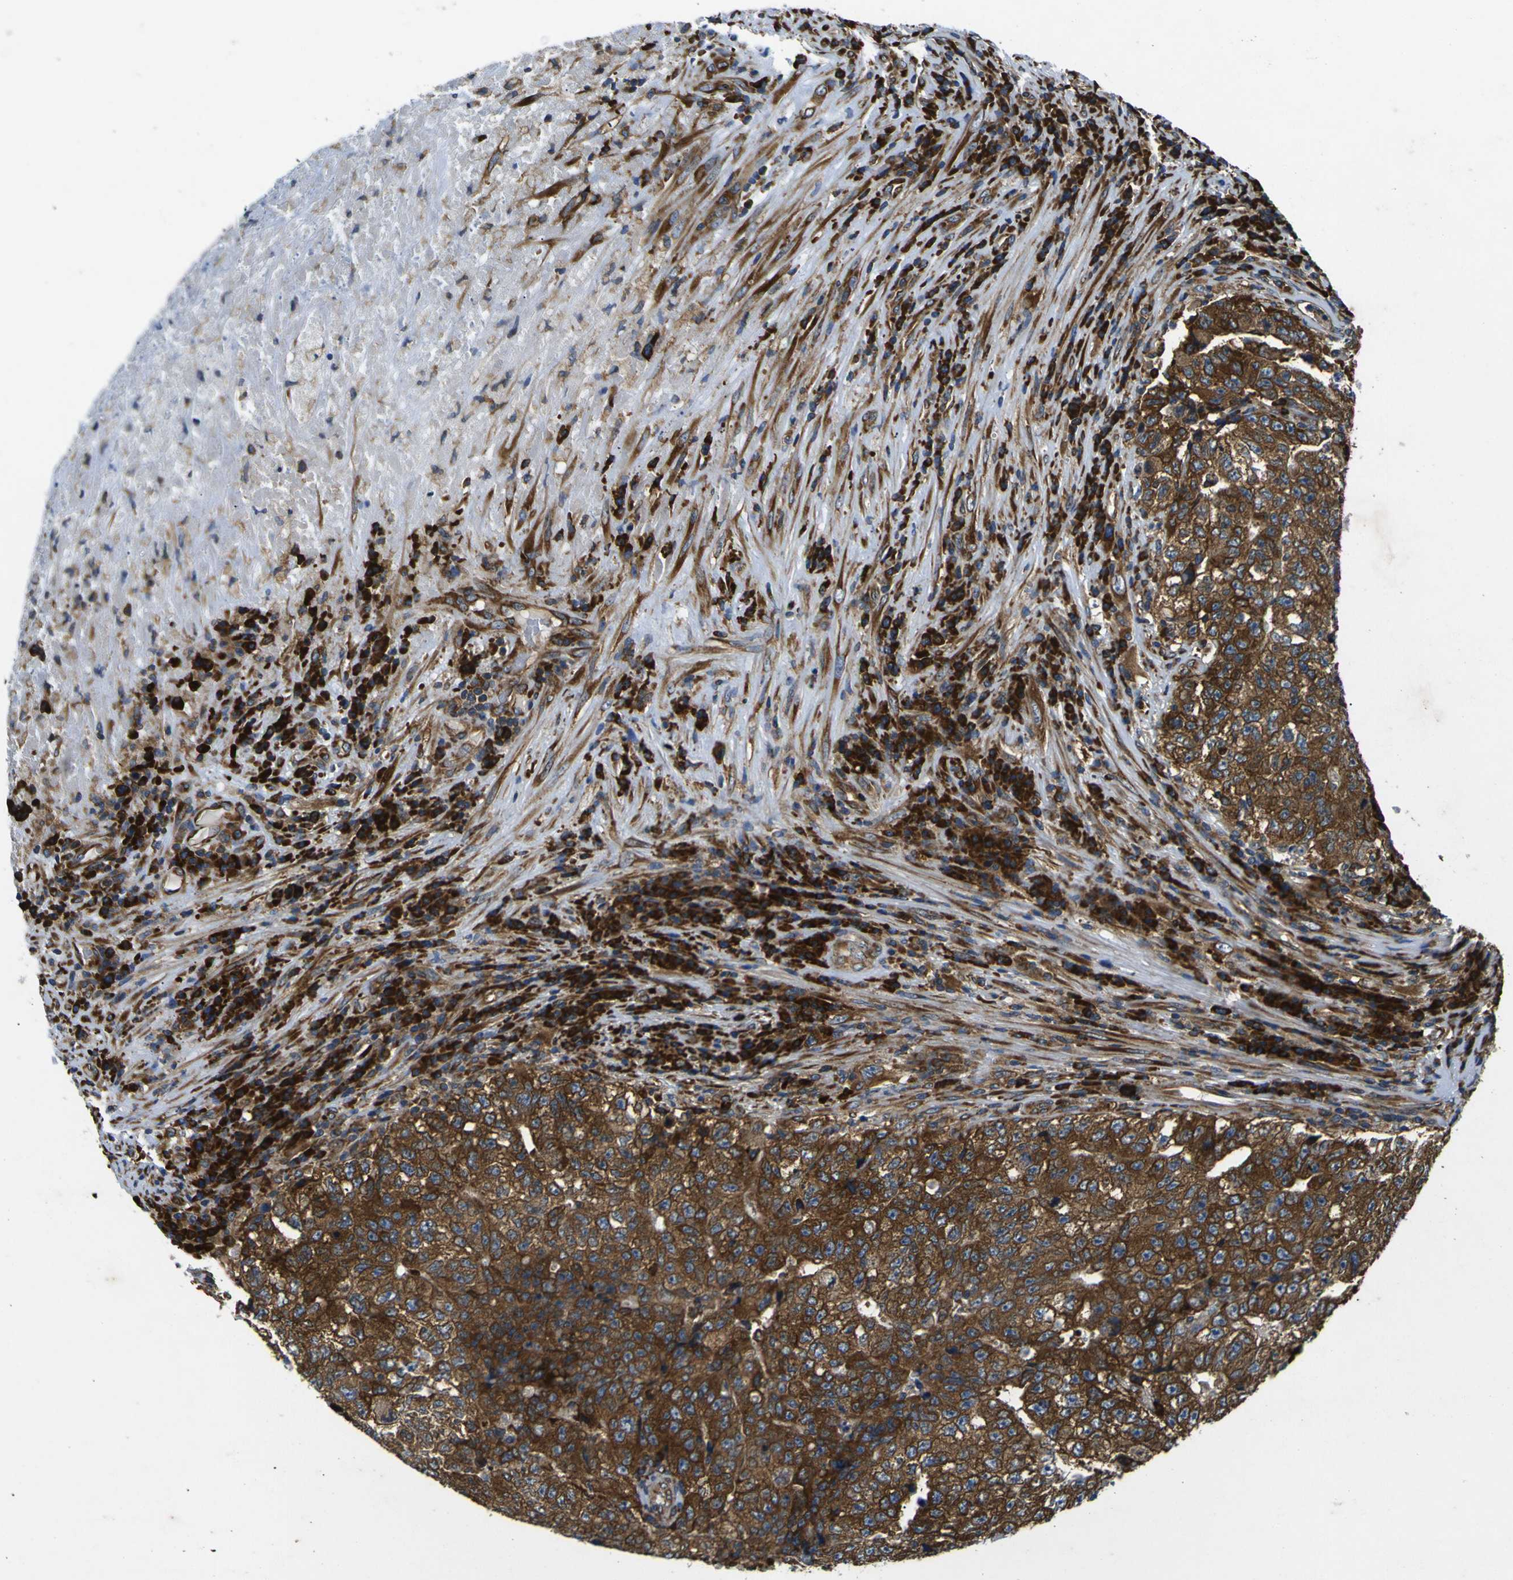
{"staining": {"intensity": "strong", "quantity": ">75%", "location": "cytoplasmic/membranous"}, "tissue": "testis cancer", "cell_type": "Tumor cells", "image_type": "cancer", "snomed": [{"axis": "morphology", "description": "Necrosis, NOS"}, {"axis": "morphology", "description": "Carcinoma, Embryonal, NOS"}, {"axis": "topography", "description": "Testis"}], "caption": "Protein expression analysis of human testis cancer (embryonal carcinoma) reveals strong cytoplasmic/membranous positivity in approximately >75% of tumor cells.", "gene": "RPSA", "patient": {"sex": "male", "age": 19}}